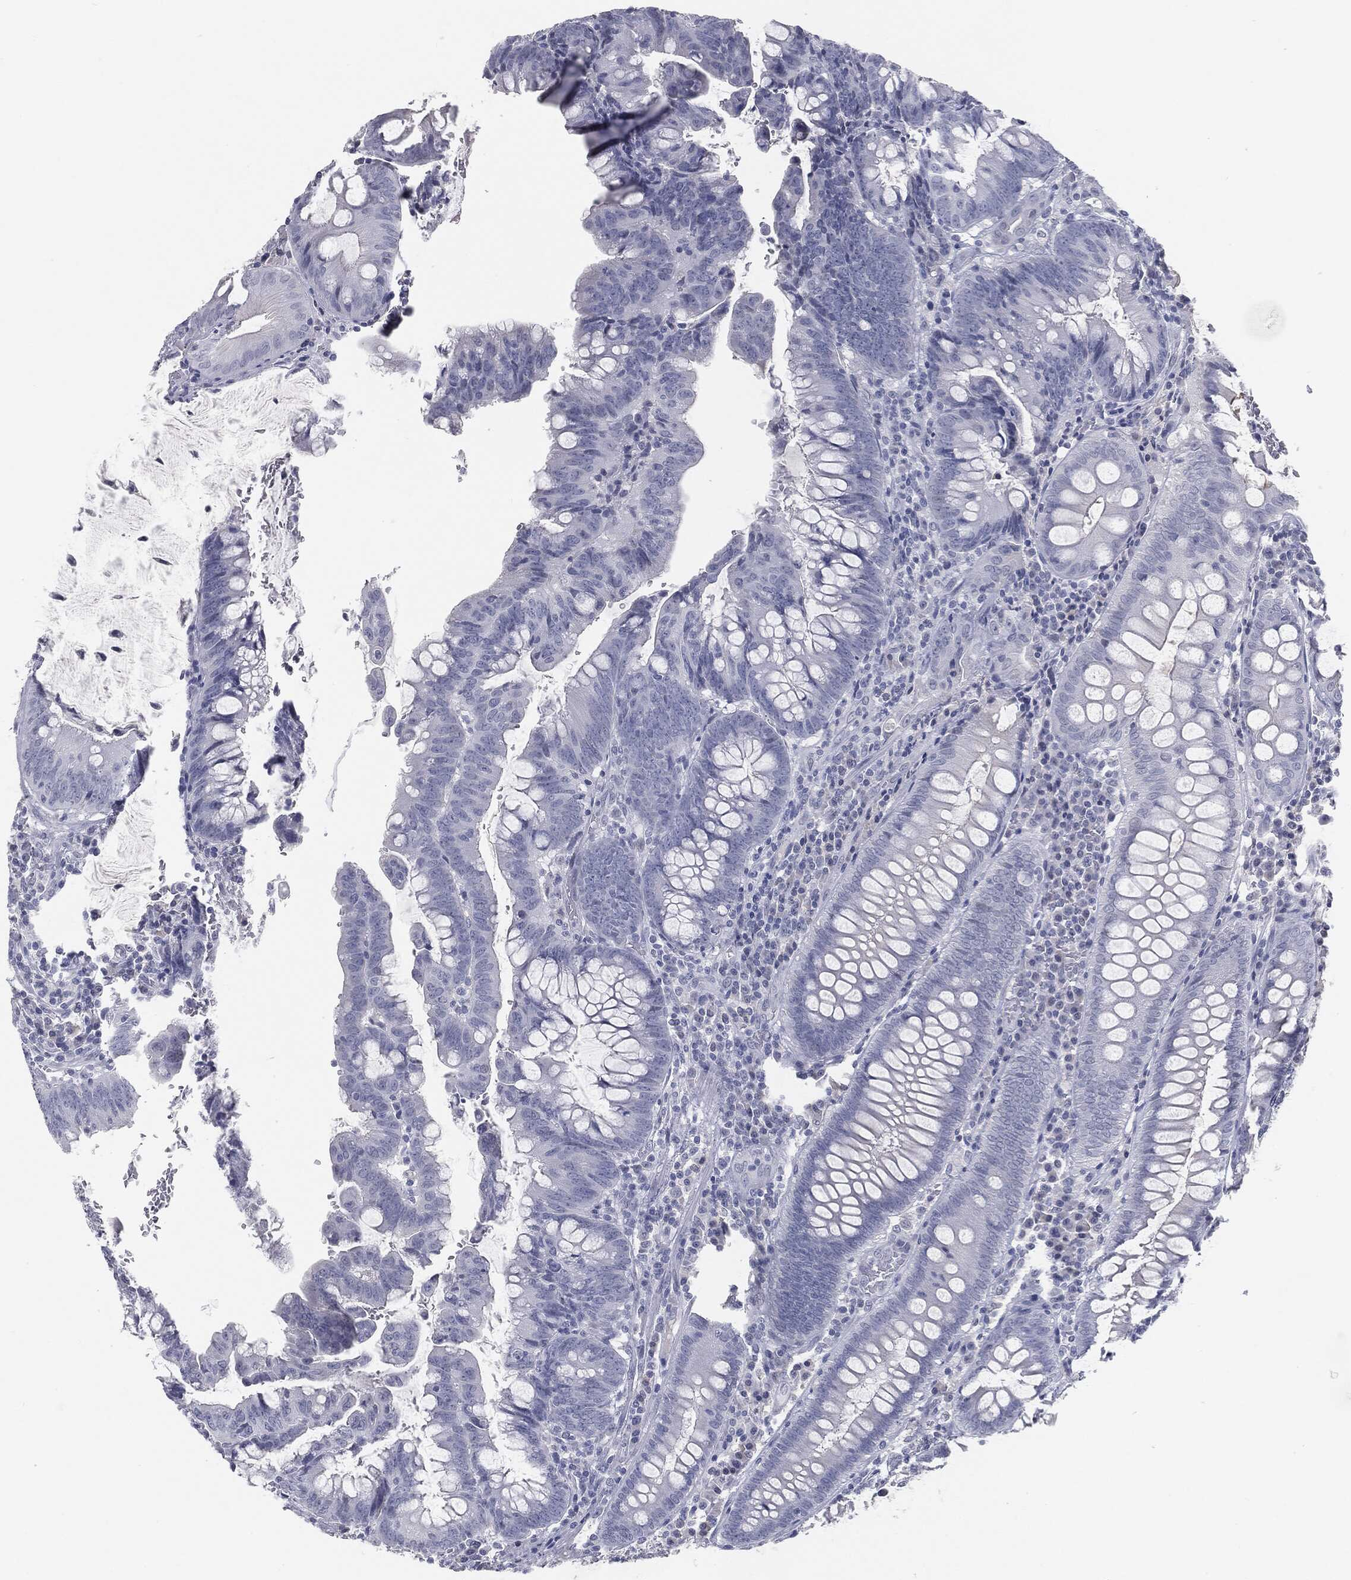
{"staining": {"intensity": "negative", "quantity": "none", "location": "none"}, "tissue": "colorectal cancer", "cell_type": "Tumor cells", "image_type": "cancer", "snomed": [{"axis": "morphology", "description": "Adenocarcinoma, NOS"}, {"axis": "topography", "description": "Colon"}], "caption": "IHC of colorectal adenocarcinoma shows no staining in tumor cells.", "gene": "PRAME", "patient": {"sex": "male", "age": 62}}